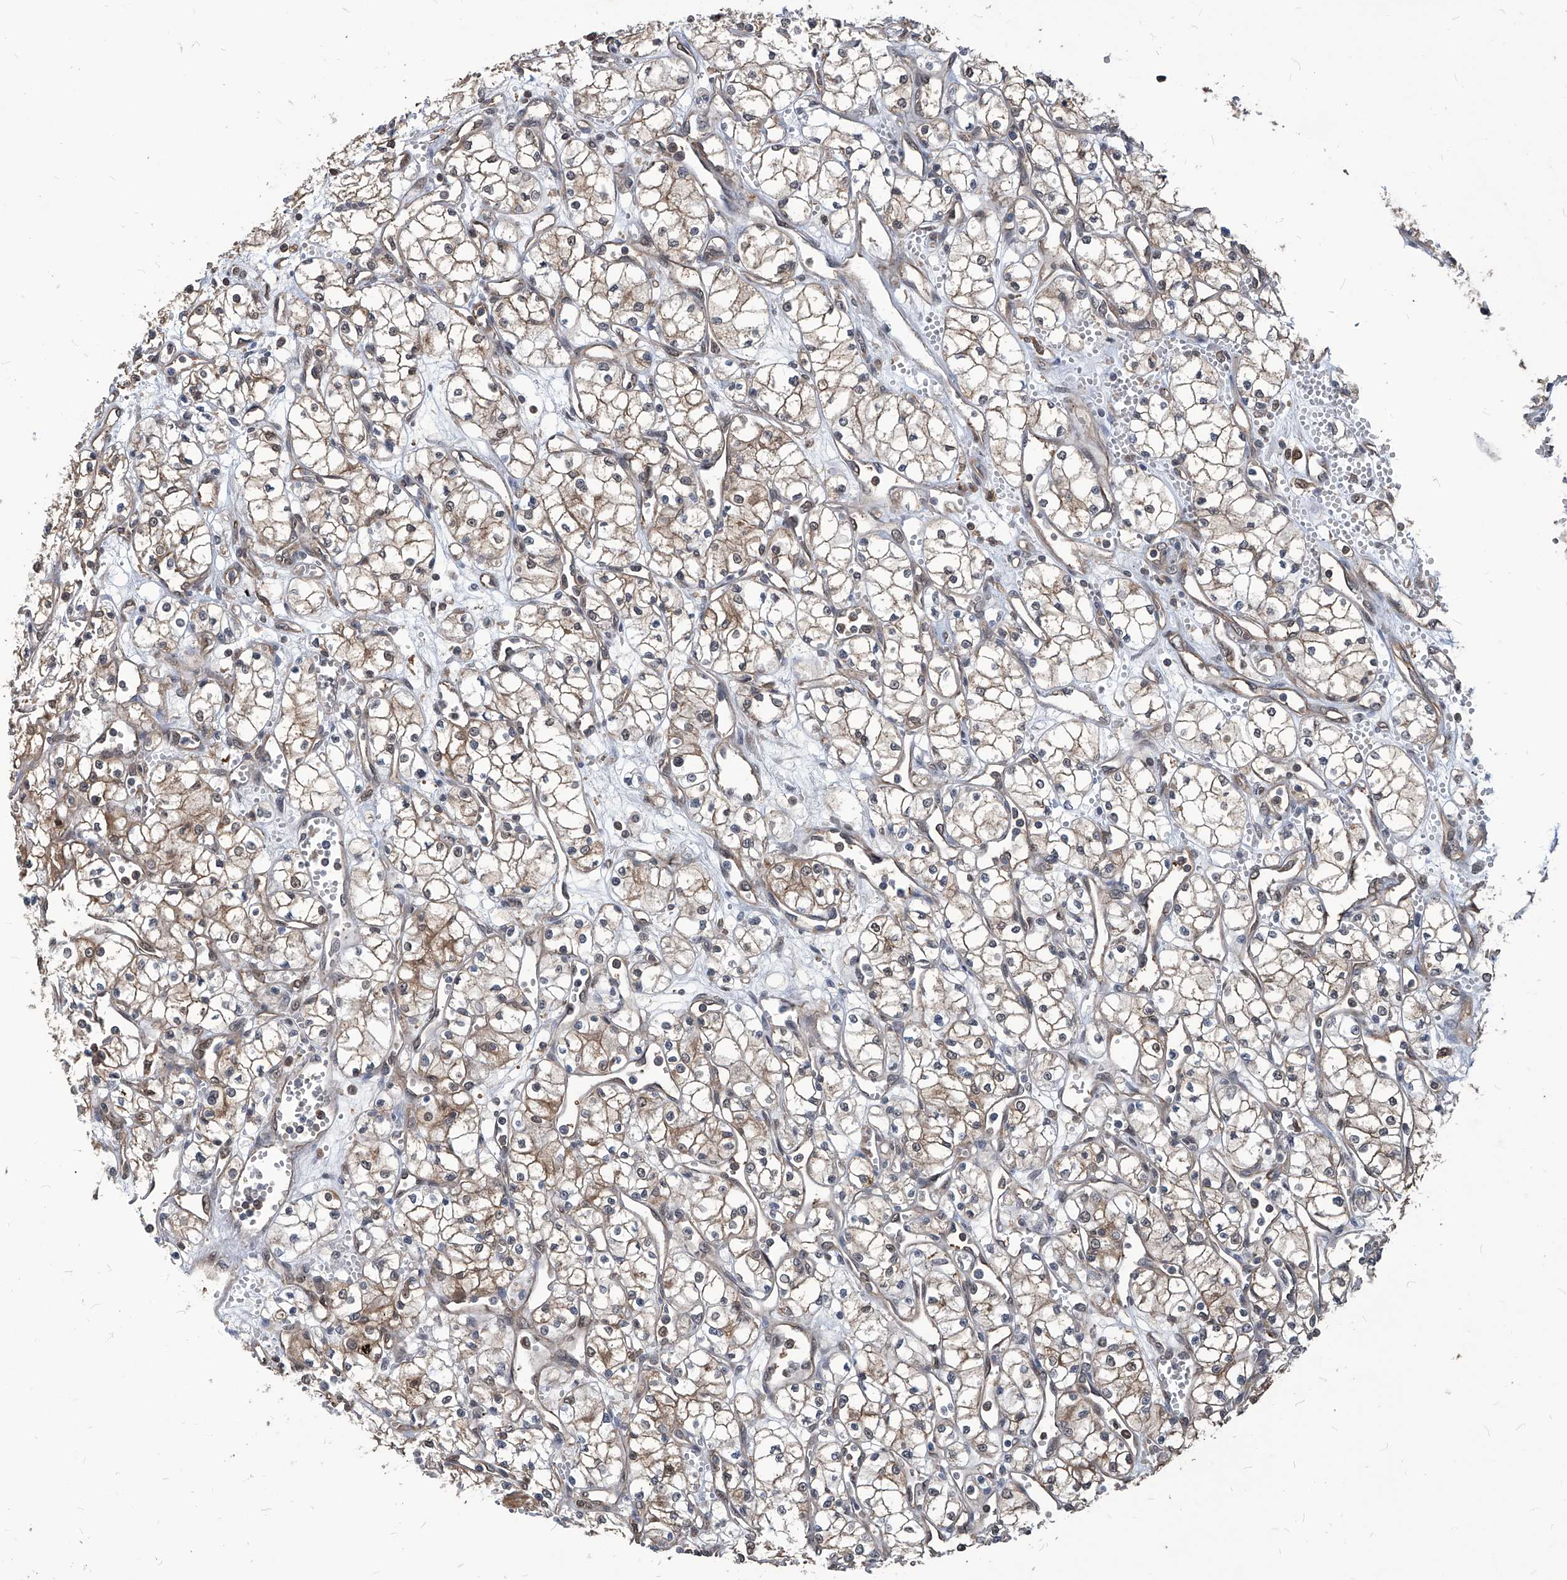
{"staining": {"intensity": "weak", "quantity": ">75%", "location": "cytoplasmic/membranous"}, "tissue": "renal cancer", "cell_type": "Tumor cells", "image_type": "cancer", "snomed": [{"axis": "morphology", "description": "Adenocarcinoma, NOS"}, {"axis": "topography", "description": "Kidney"}], "caption": "Adenocarcinoma (renal) stained for a protein (brown) reveals weak cytoplasmic/membranous positive positivity in approximately >75% of tumor cells.", "gene": "PSMB1", "patient": {"sex": "male", "age": 59}}